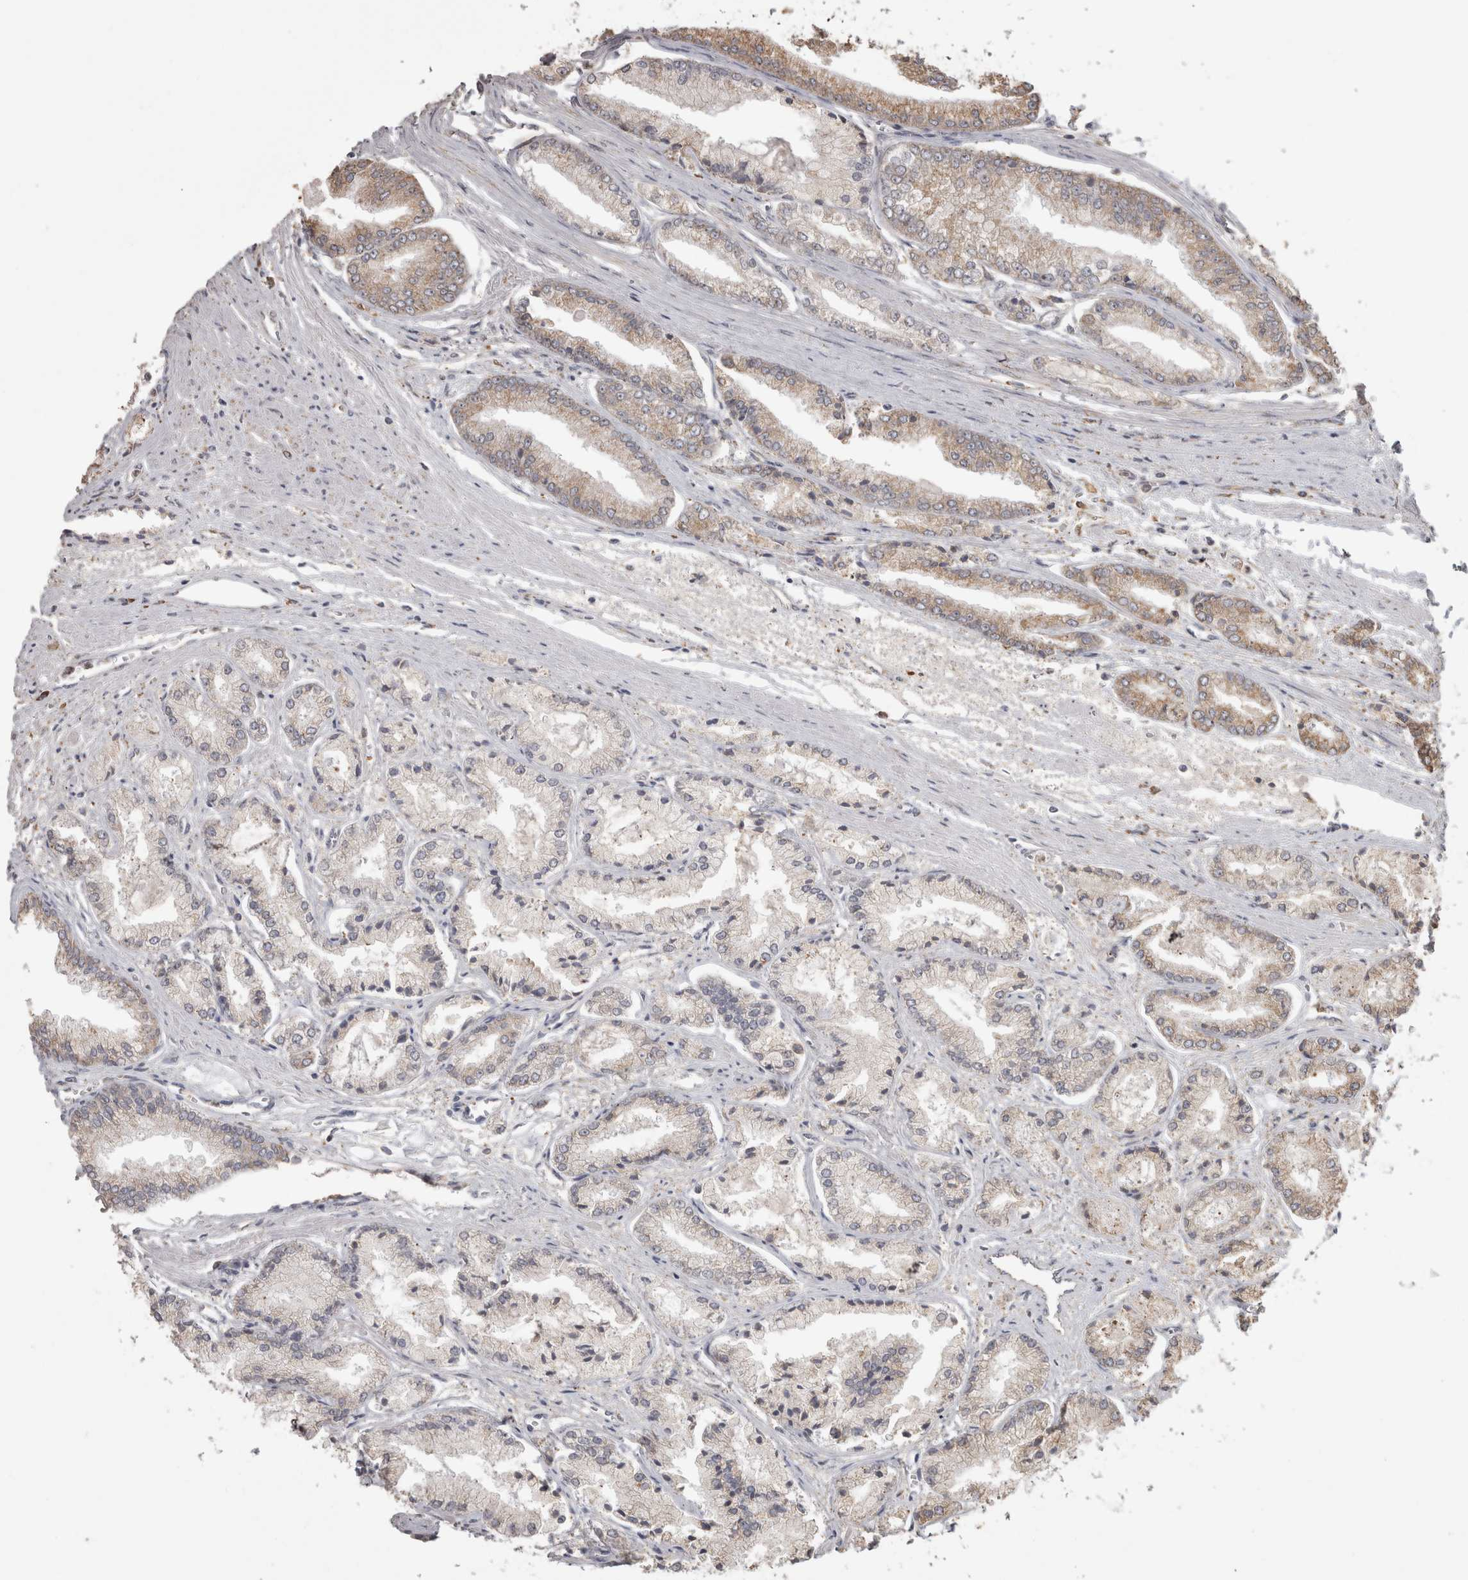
{"staining": {"intensity": "weak", "quantity": "25%-75%", "location": "cytoplasmic/membranous"}, "tissue": "prostate cancer", "cell_type": "Tumor cells", "image_type": "cancer", "snomed": [{"axis": "morphology", "description": "Adenocarcinoma, Low grade"}, {"axis": "topography", "description": "Prostate"}], "caption": "High-power microscopy captured an IHC histopathology image of prostate cancer, revealing weak cytoplasmic/membranous staining in about 25%-75% of tumor cells.", "gene": "PON2", "patient": {"sex": "male", "age": 52}}